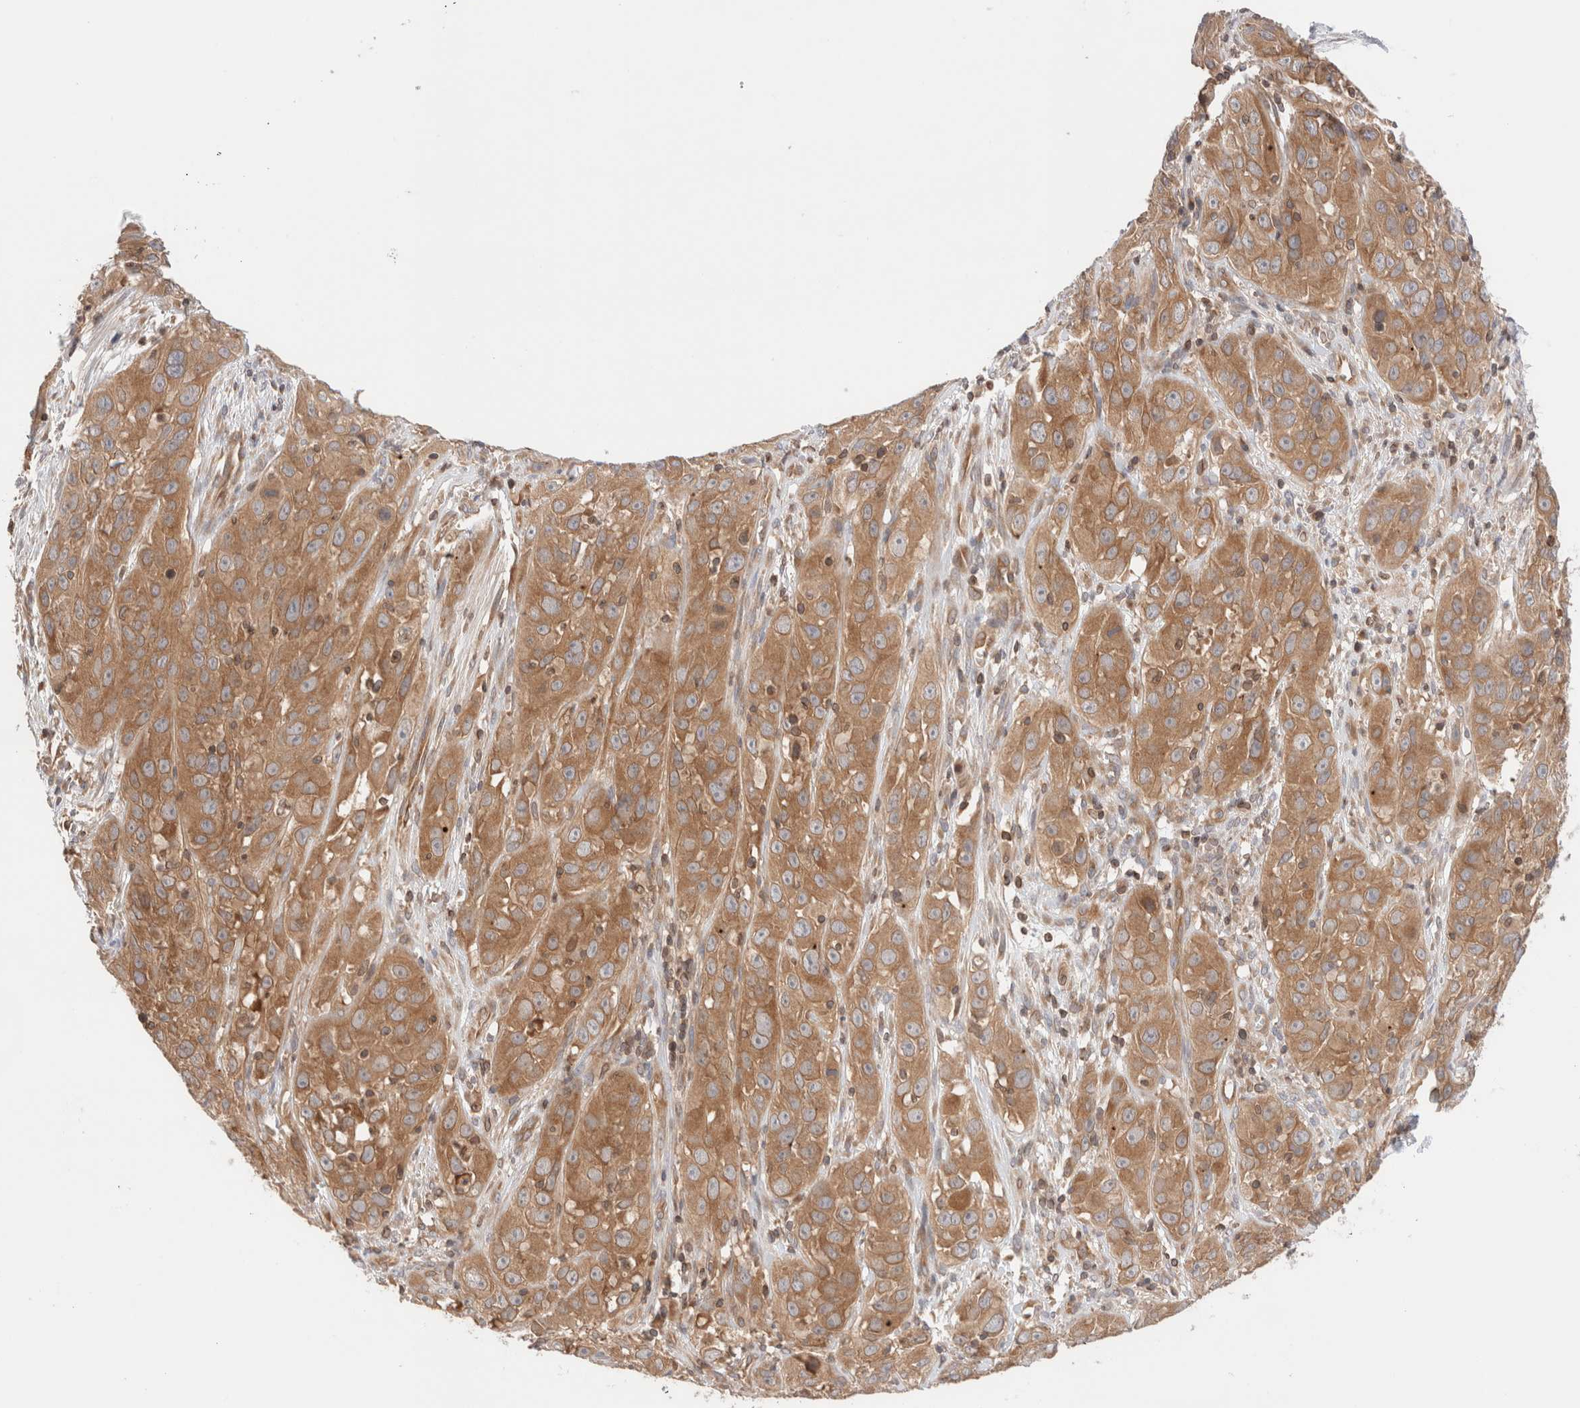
{"staining": {"intensity": "moderate", "quantity": ">75%", "location": "cytoplasmic/membranous"}, "tissue": "cervical cancer", "cell_type": "Tumor cells", "image_type": "cancer", "snomed": [{"axis": "morphology", "description": "Squamous cell carcinoma, NOS"}, {"axis": "topography", "description": "Cervix"}], "caption": "Immunohistochemical staining of cervical cancer (squamous cell carcinoma) demonstrates moderate cytoplasmic/membranous protein positivity in about >75% of tumor cells. The protein is stained brown, and the nuclei are stained in blue (DAB (3,3'-diaminobenzidine) IHC with brightfield microscopy, high magnification).", "gene": "SIKE1", "patient": {"sex": "female", "age": 32}}